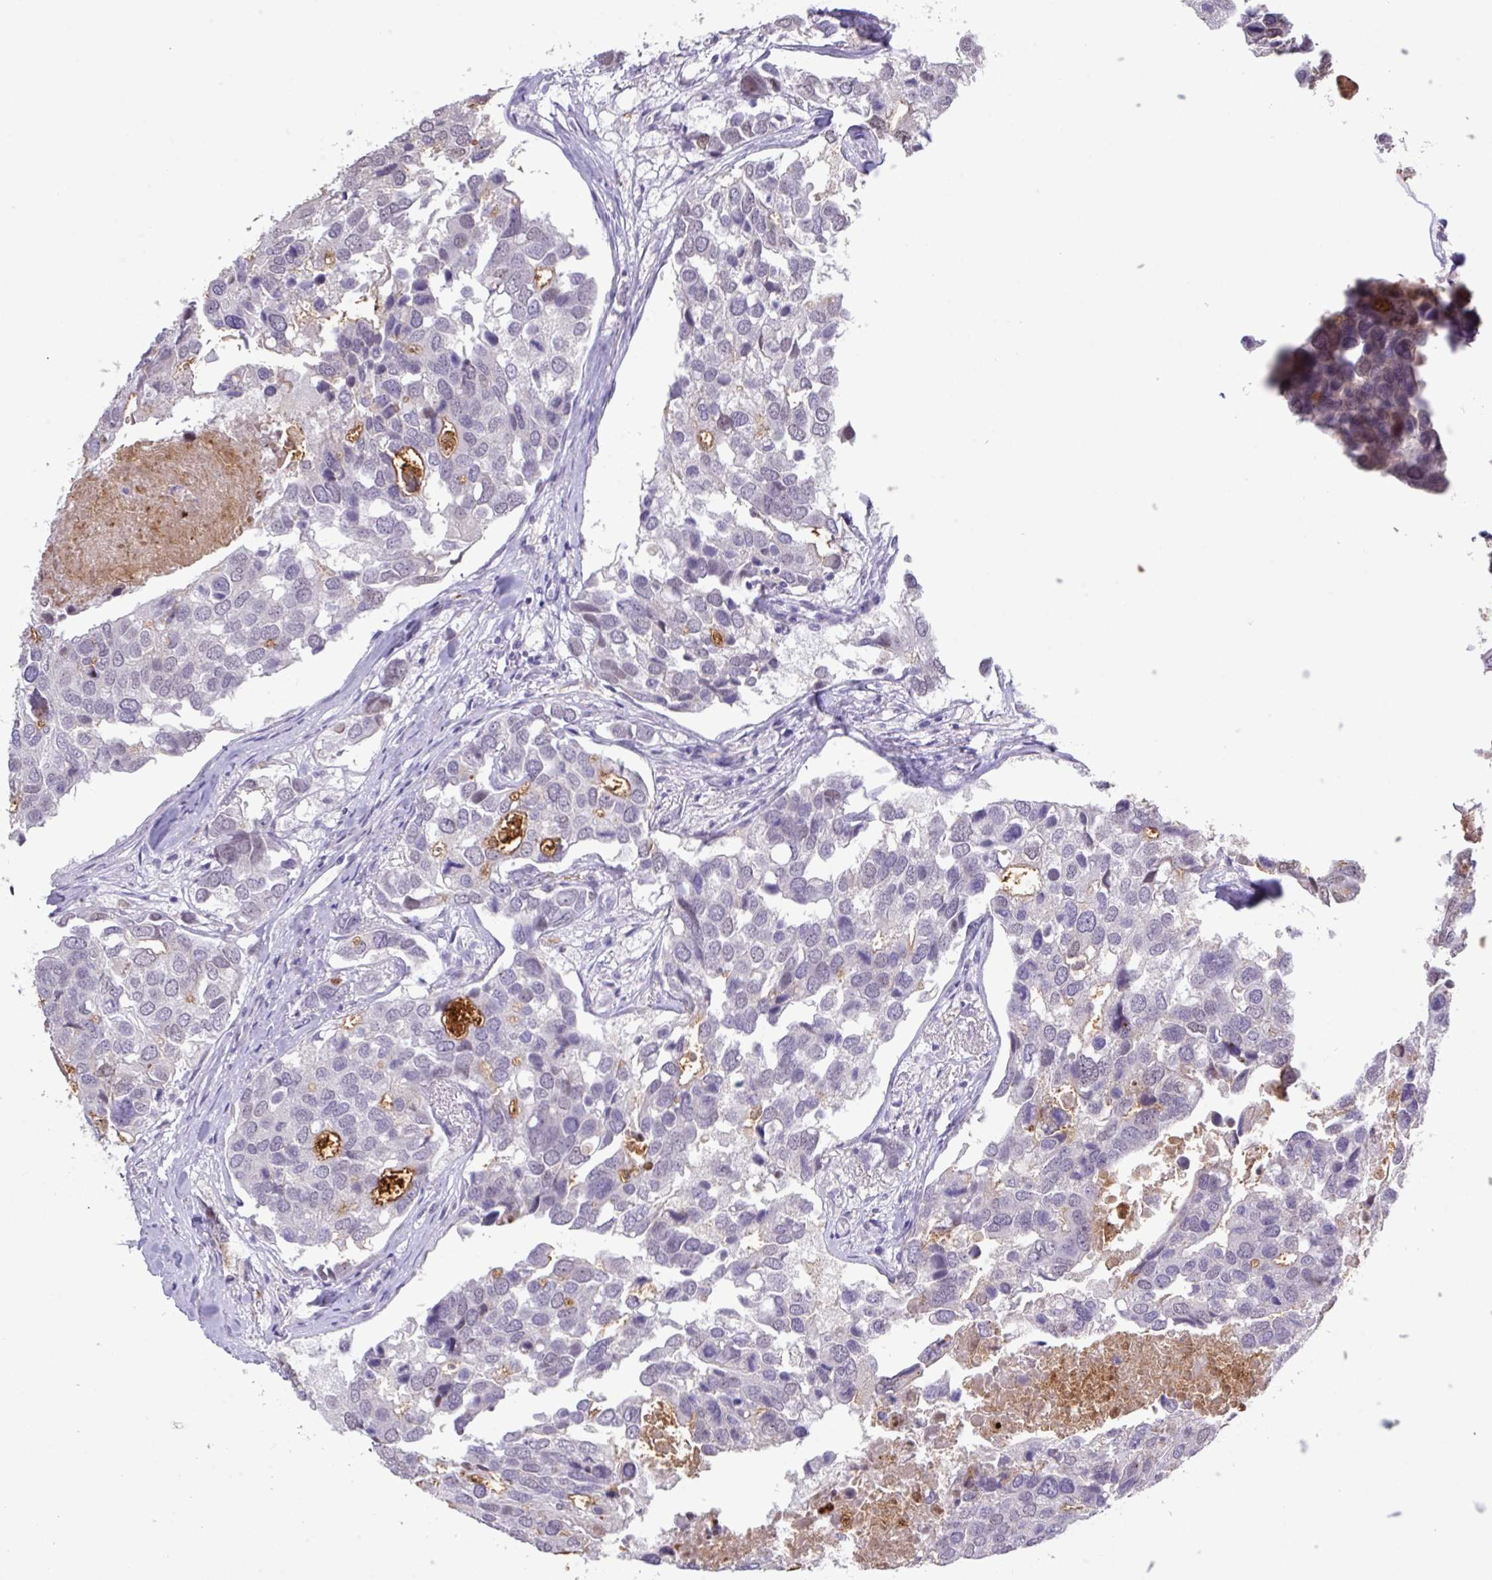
{"staining": {"intensity": "negative", "quantity": "none", "location": "none"}, "tissue": "breast cancer", "cell_type": "Tumor cells", "image_type": "cancer", "snomed": [{"axis": "morphology", "description": "Duct carcinoma"}, {"axis": "topography", "description": "Breast"}], "caption": "This is an immunohistochemistry histopathology image of breast cancer. There is no positivity in tumor cells.", "gene": "ANKRD13B", "patient": {"sex": "female", "age": 83}}